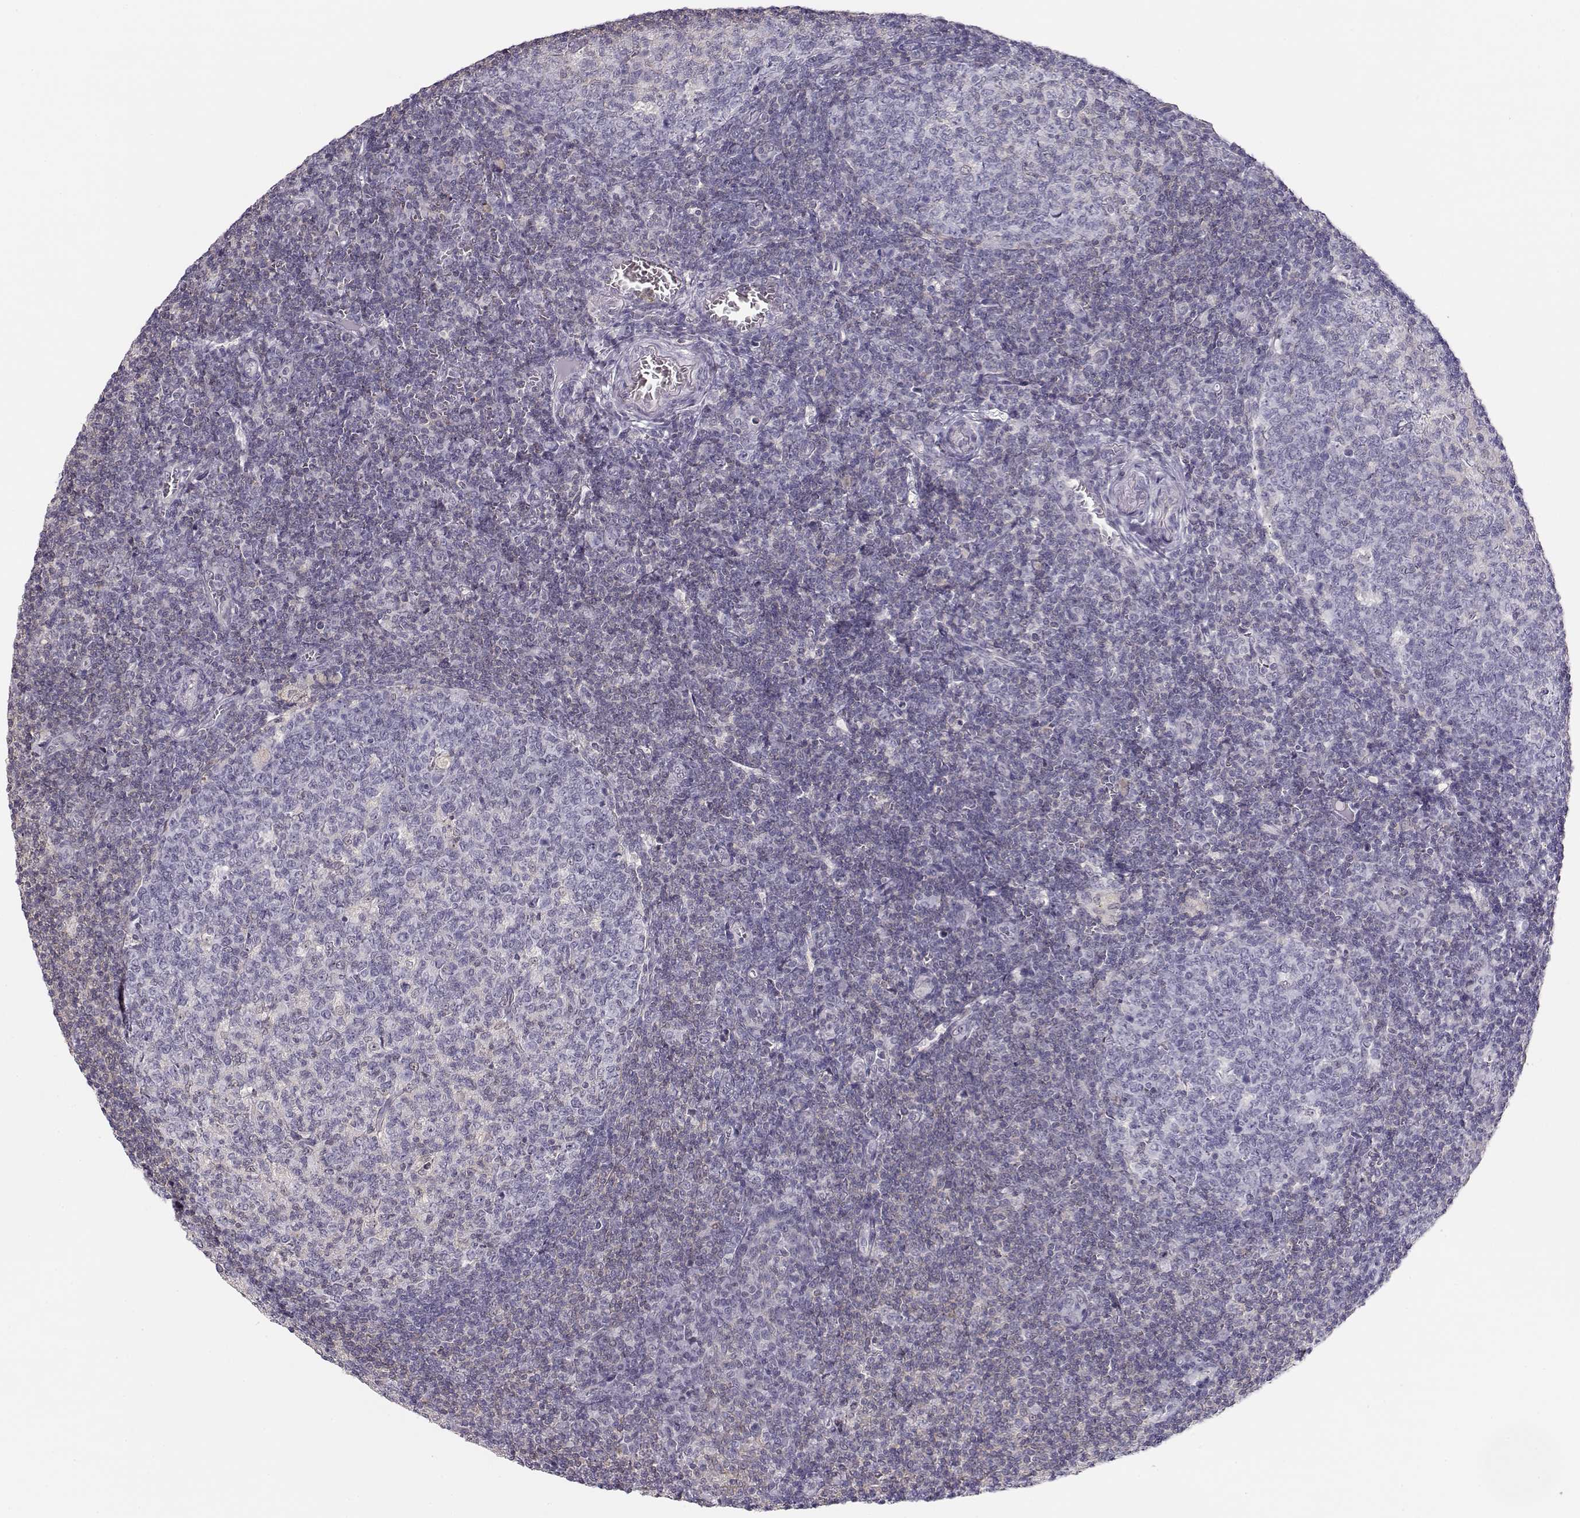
{"staining": {"intensity": "negative", "quantity": "none", "location": "none"}, "tissue": "tonsil", "cell_type": "Germinal center cells", "image_type": "normal", "snomed": [{"axis": "morphology", "description": "Normal tissue, NOS"}, {"axis": "topography", "description": "Tonsil"}], "caption": "Immunohistochemistry (IHC) micrograph of unremarkable tonsil stained for a protein (brown), which shows no positivity in germinal center cells.", "gene": "TEPP", "patient": {"sex": "female", "age": 12}}